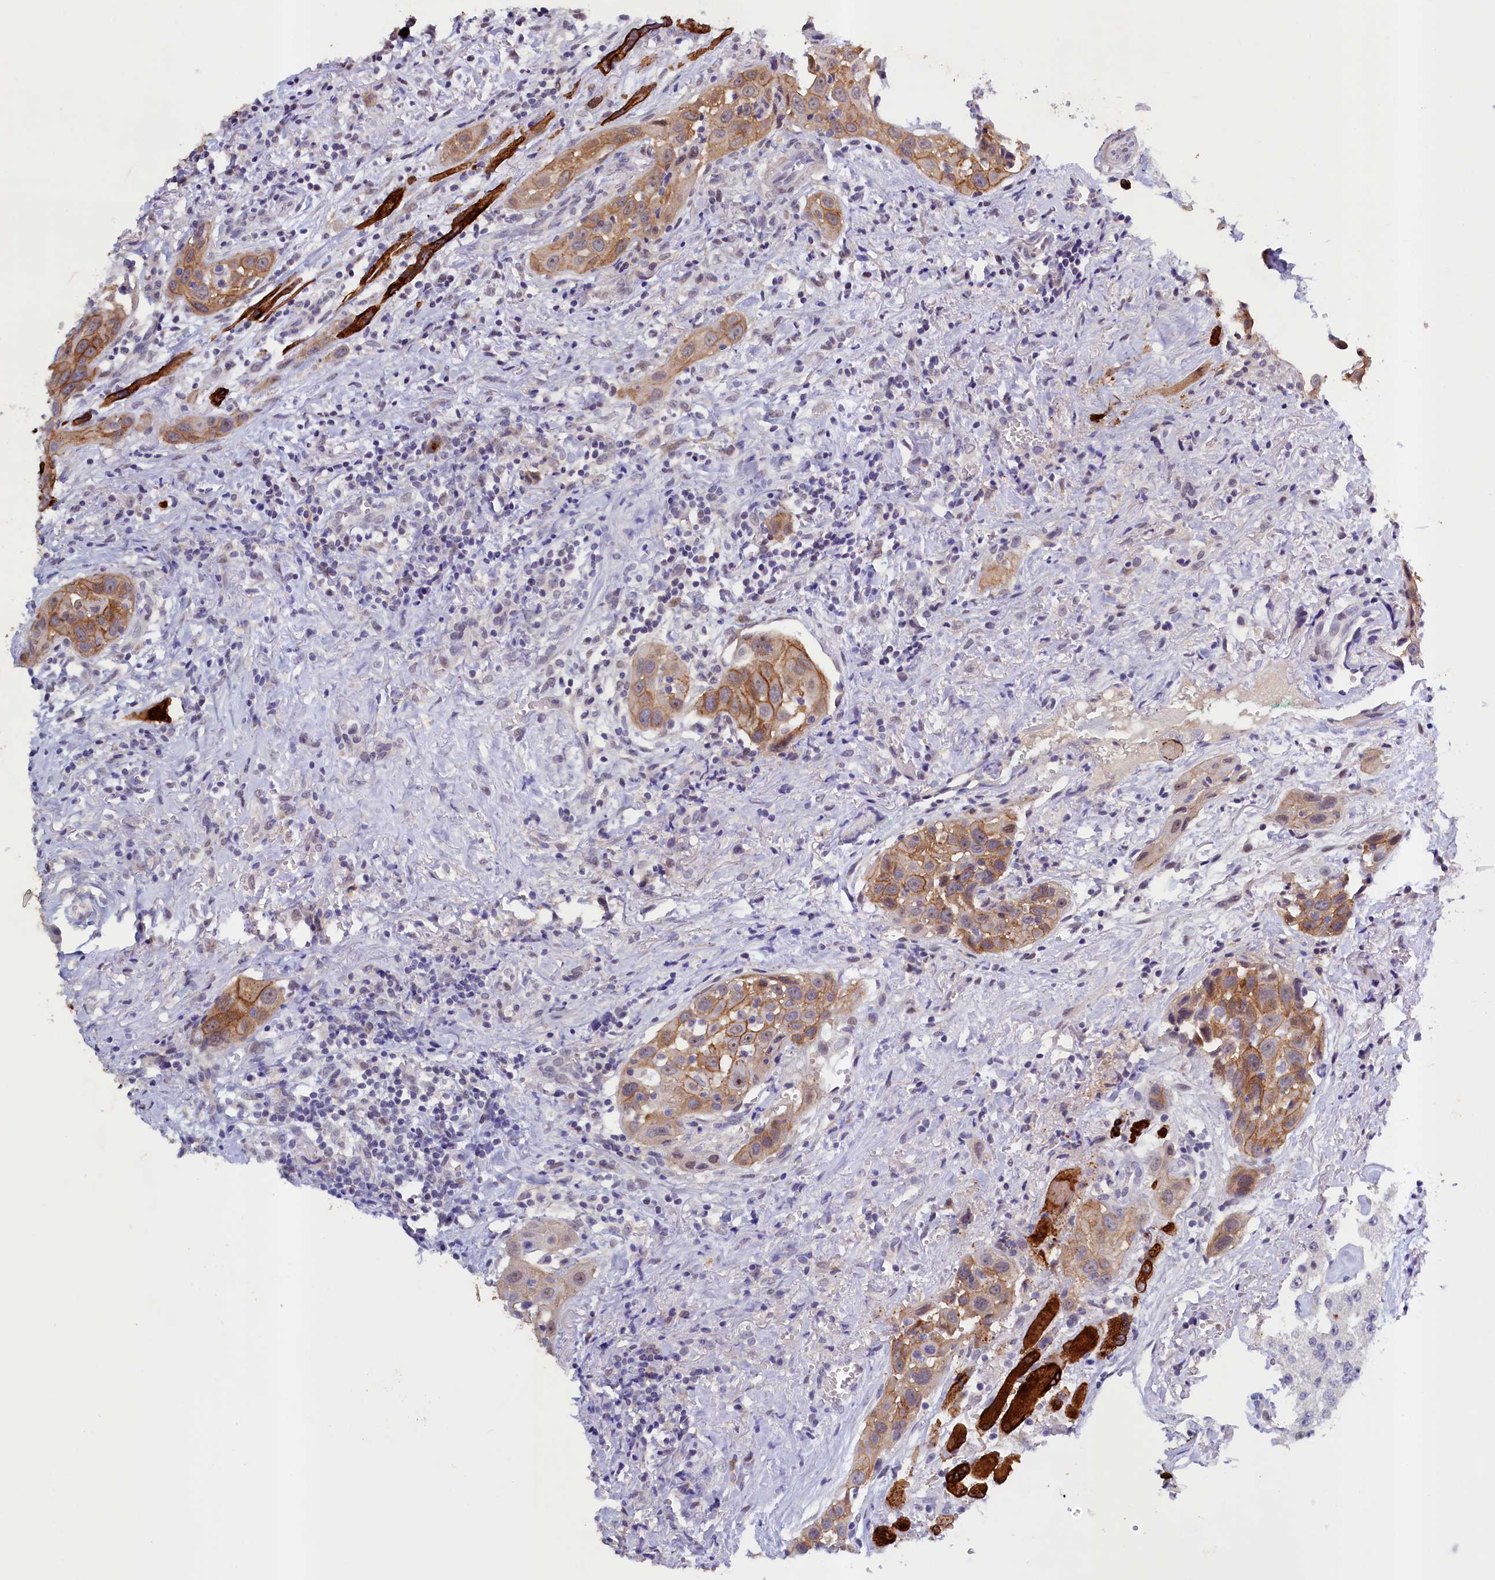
{"staining": {"intensity": "moderate", "quantity": ">75%", "location": "cytoplasmic/membranous"}, "tissue": "head and neck cancer", "cell_type": "Tumor cells", "image_type": "cancer", "snomed": [{"axis": "morphology", "description": "Squamous cell carcinoma, NOS"}, {"axis": "topography", "description": "Oral tissue"}, {"axis": "topography", "description": "Head-Neck"}], "caption": "A brown stain shows moderate cytoplasmic/membranous positivity of a protein in squamous cell carcinoma (head and neck) tumor cells.", "gene": "PACSIN3", "patient": {"sex": "female", "age": 50}}